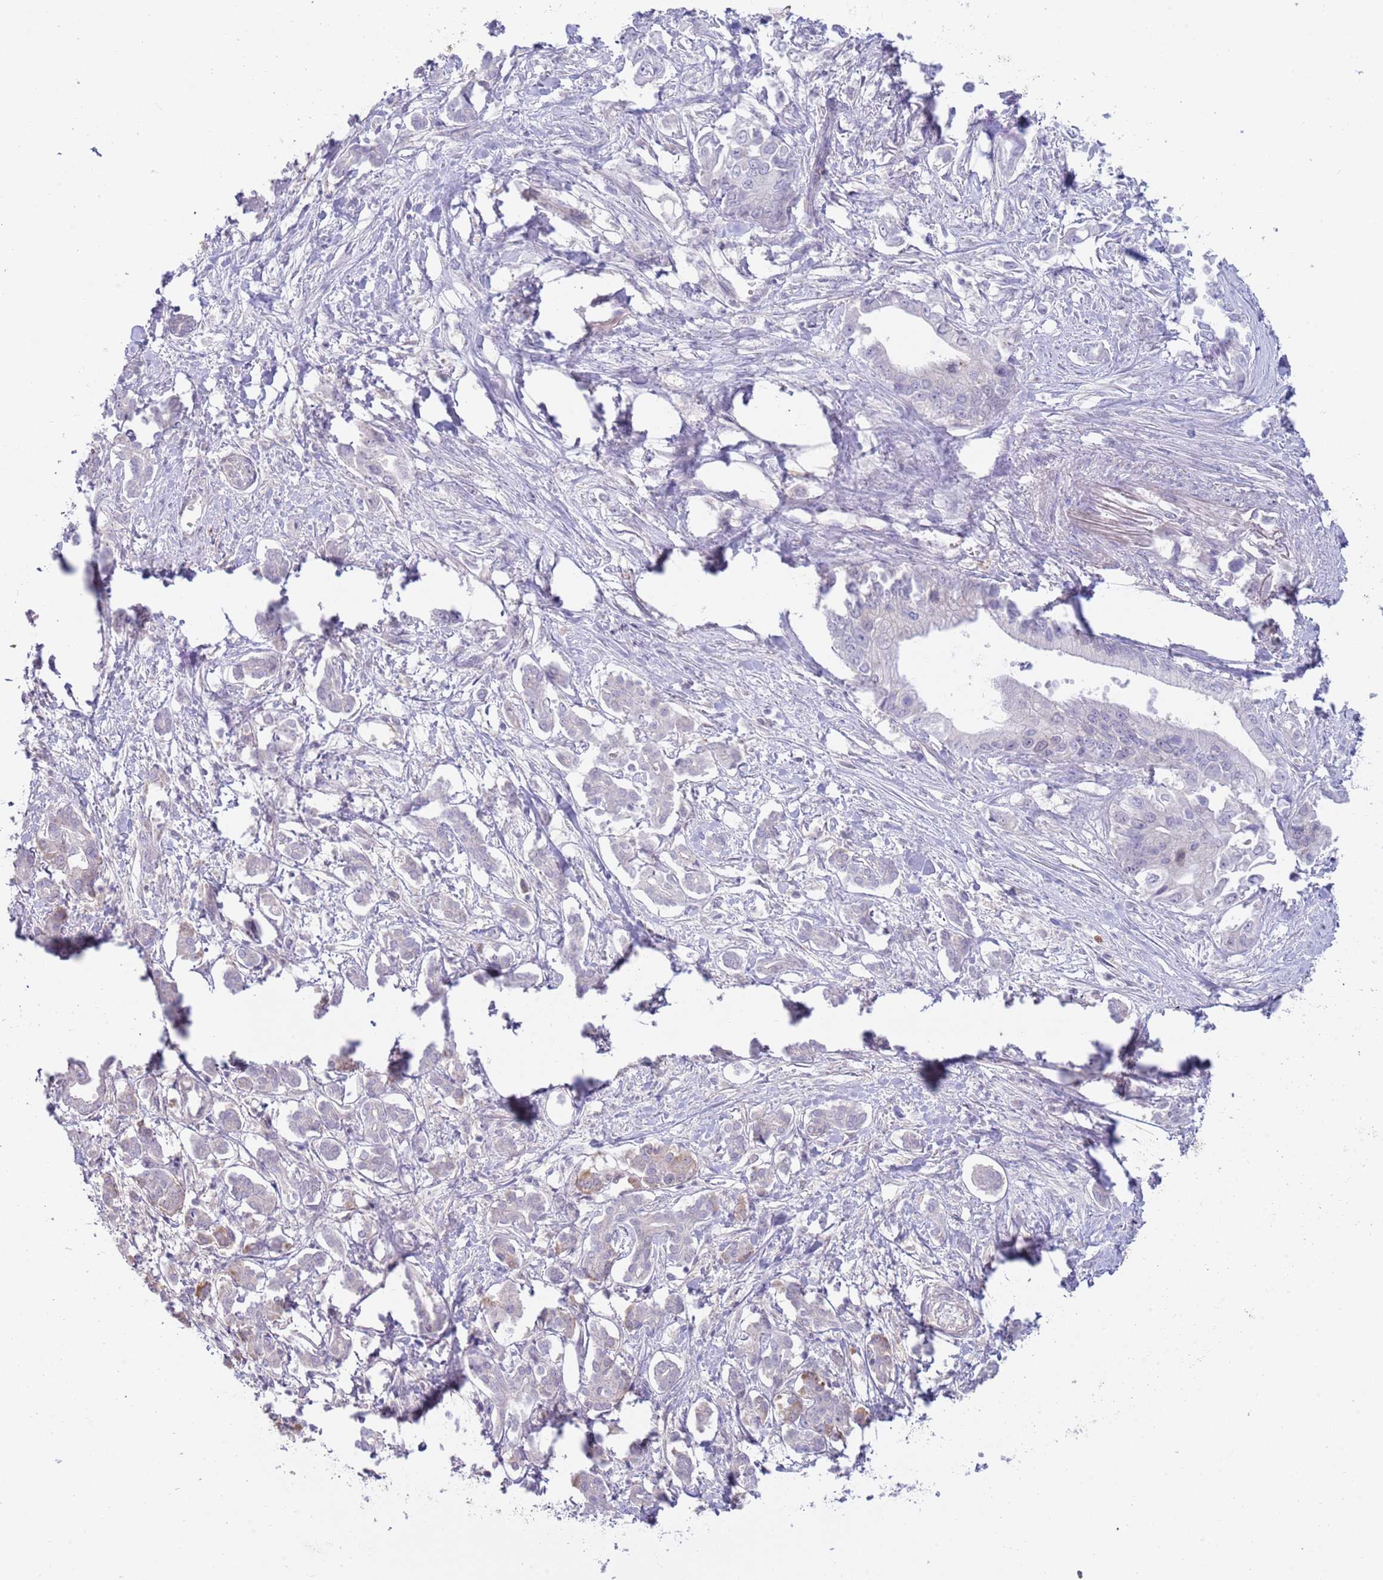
{"staining": {"intensity": "negative", "quantity": "none", "location": "none"}, "tissue": "pancreatic cancer", "cell_type": "Tumor cells", "image_type": "cancer", "snomed": [{"axis": "morphology", "description": "Adenocarcinoma, NOS"}, {"axis": "topography", "description": "Pancreas"}], "caption": "This is a photomicrograph of immunohistochemistry (IHC) staining of pancreatic cancer (adenocarcinoma), which shows no staining in tumor cells. (Stains: DAB (3,3'-diaminobenzidine) immunohistochemistry with hematoxylin counter stain, Microscopy: brightfield microscopy at high magnification).", "gene": "PIMREG", "patient": {"sex": "male", "age": 61}}